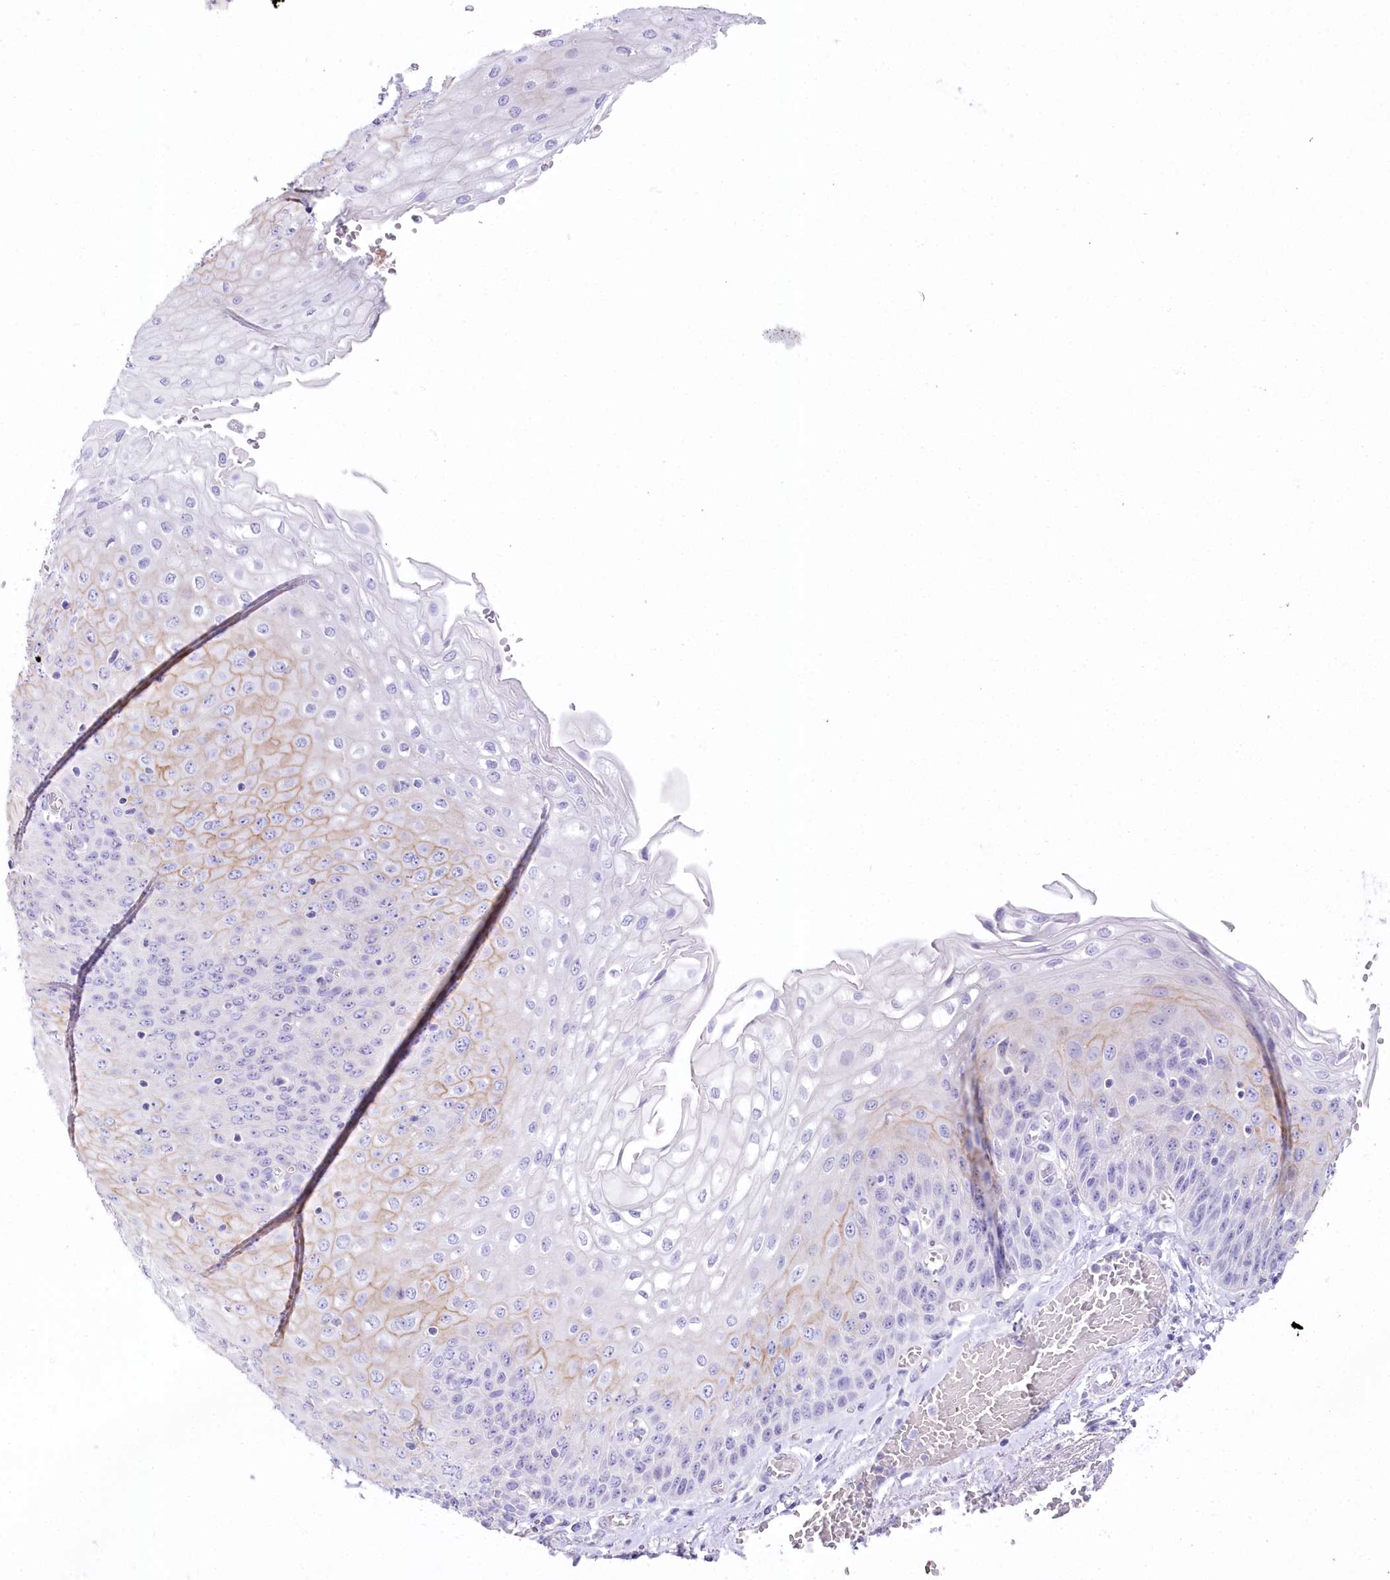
{"staining": {"intensity": "weak", "quantity": "<25%", "location": "cytoplasmic/membranous"}, "tissue": "esophagus", "cell_type": "Squamous epithelial cells", "image_type": "normal", "snomed": [{"axis": "morphology", "description": "Normal tissue, NOS"}, {"axis": "topography", "description": "Esophagus"}], "caption": "Immunohistochemical staining of unremarkable human esophagus shows no significant staining in squamous epithelial cells.", "gene": "MYOZ1", "patient": {"sex": "male", "age": 81}}